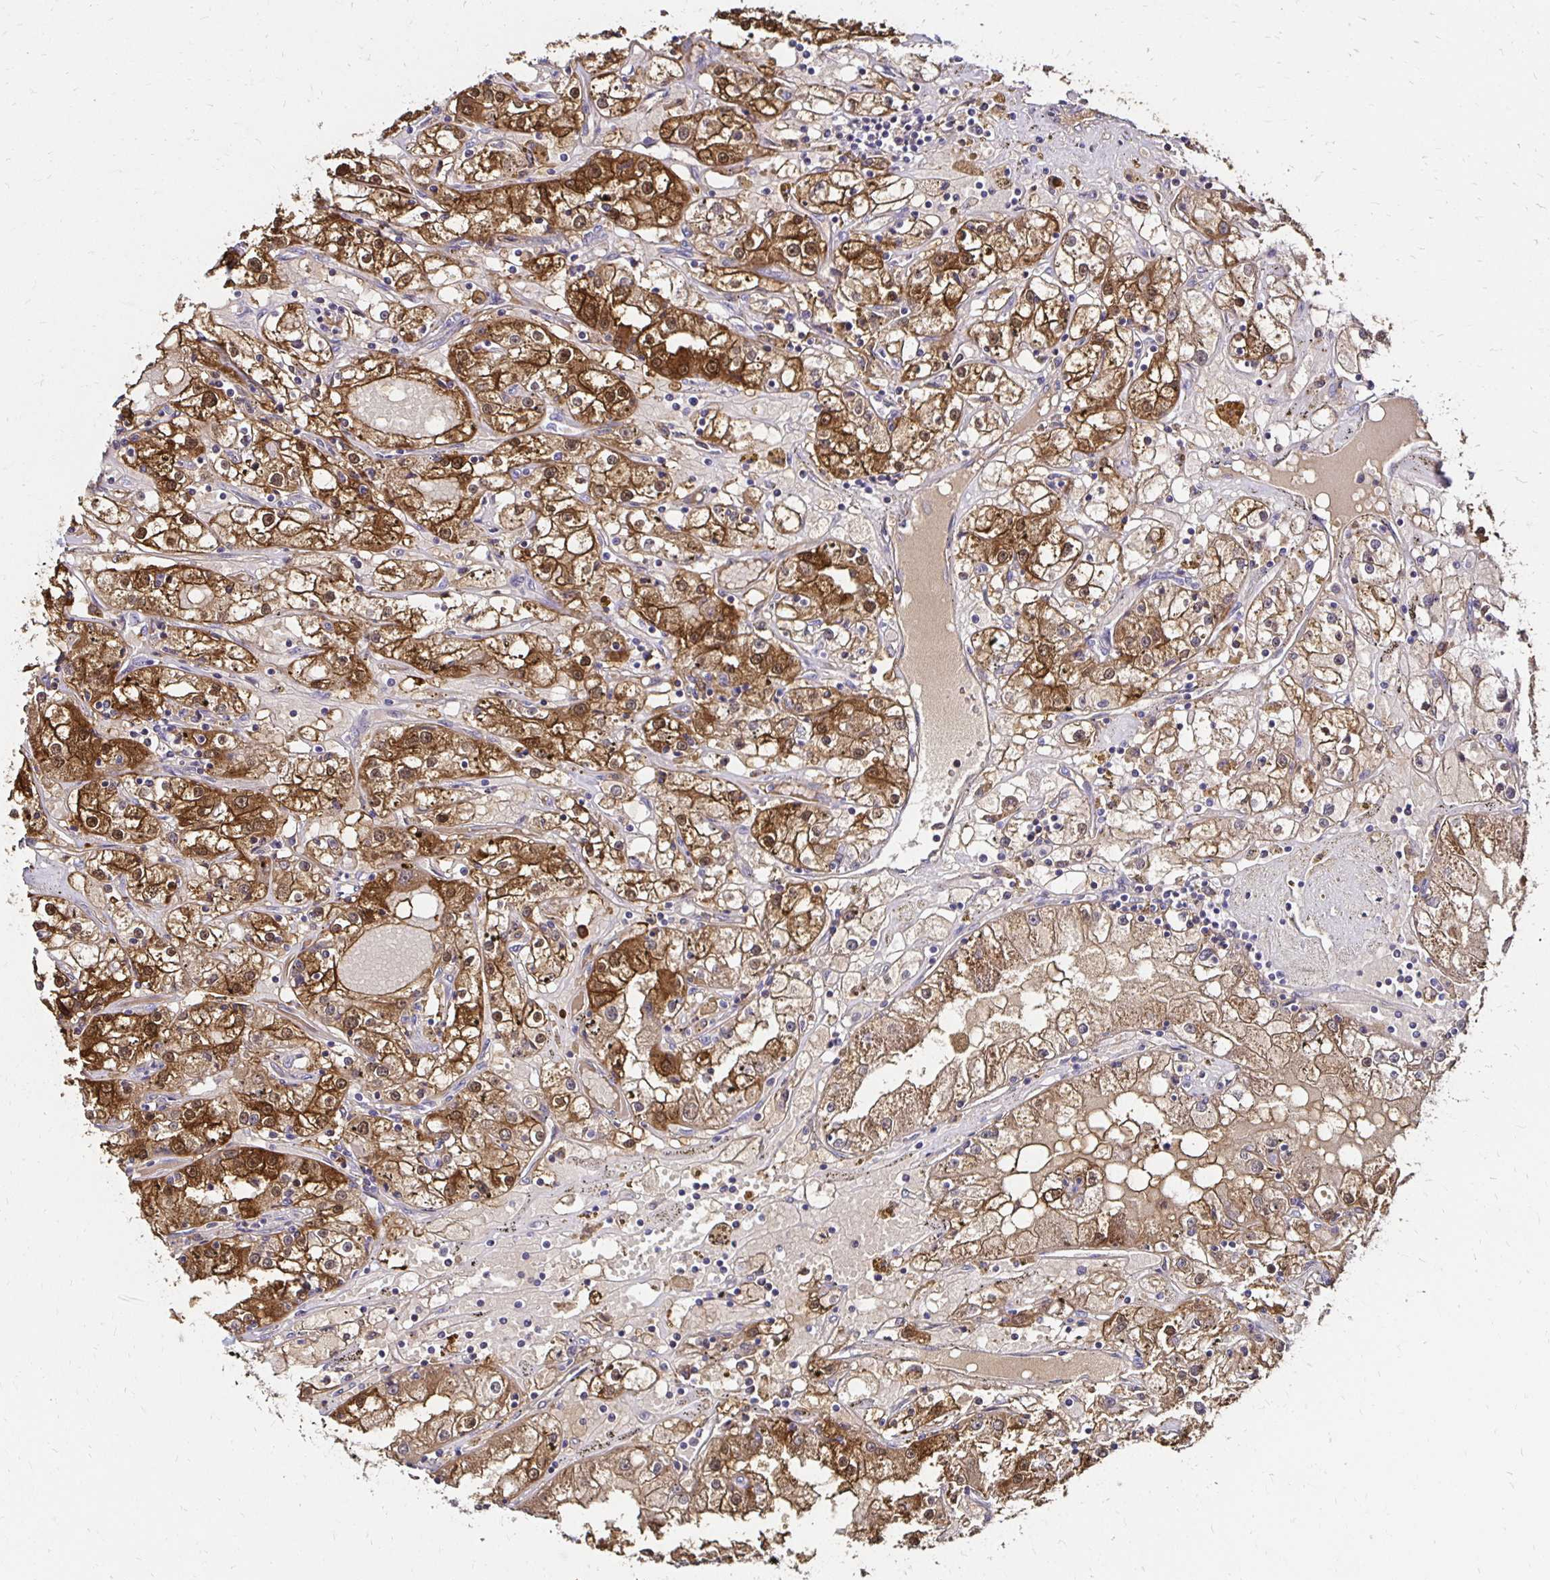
{"staining": {"intensity": "moderate", "quantity": ">75%", "location": "cytoplasmic/membranous,nuclear"}, "tissue": "renal cancer", "cell_type": "Tumor cells", "image_type": "cancer", "snomed": [{"axis": "morphology", "description": "Adenocarcinoma, NOS"}, {"axis": "topography", "description": "Kidney"}], "caption": "The histopathology image demonstrates staining of renal adenocarcinoma, revealing moderate cytoplasmic/membranous and nuclear protein staining (brown color) within tumor cells. Nuclei are stained in blue.", "gene": "TXN", "patient": {"sex": "male", "age": 56}}